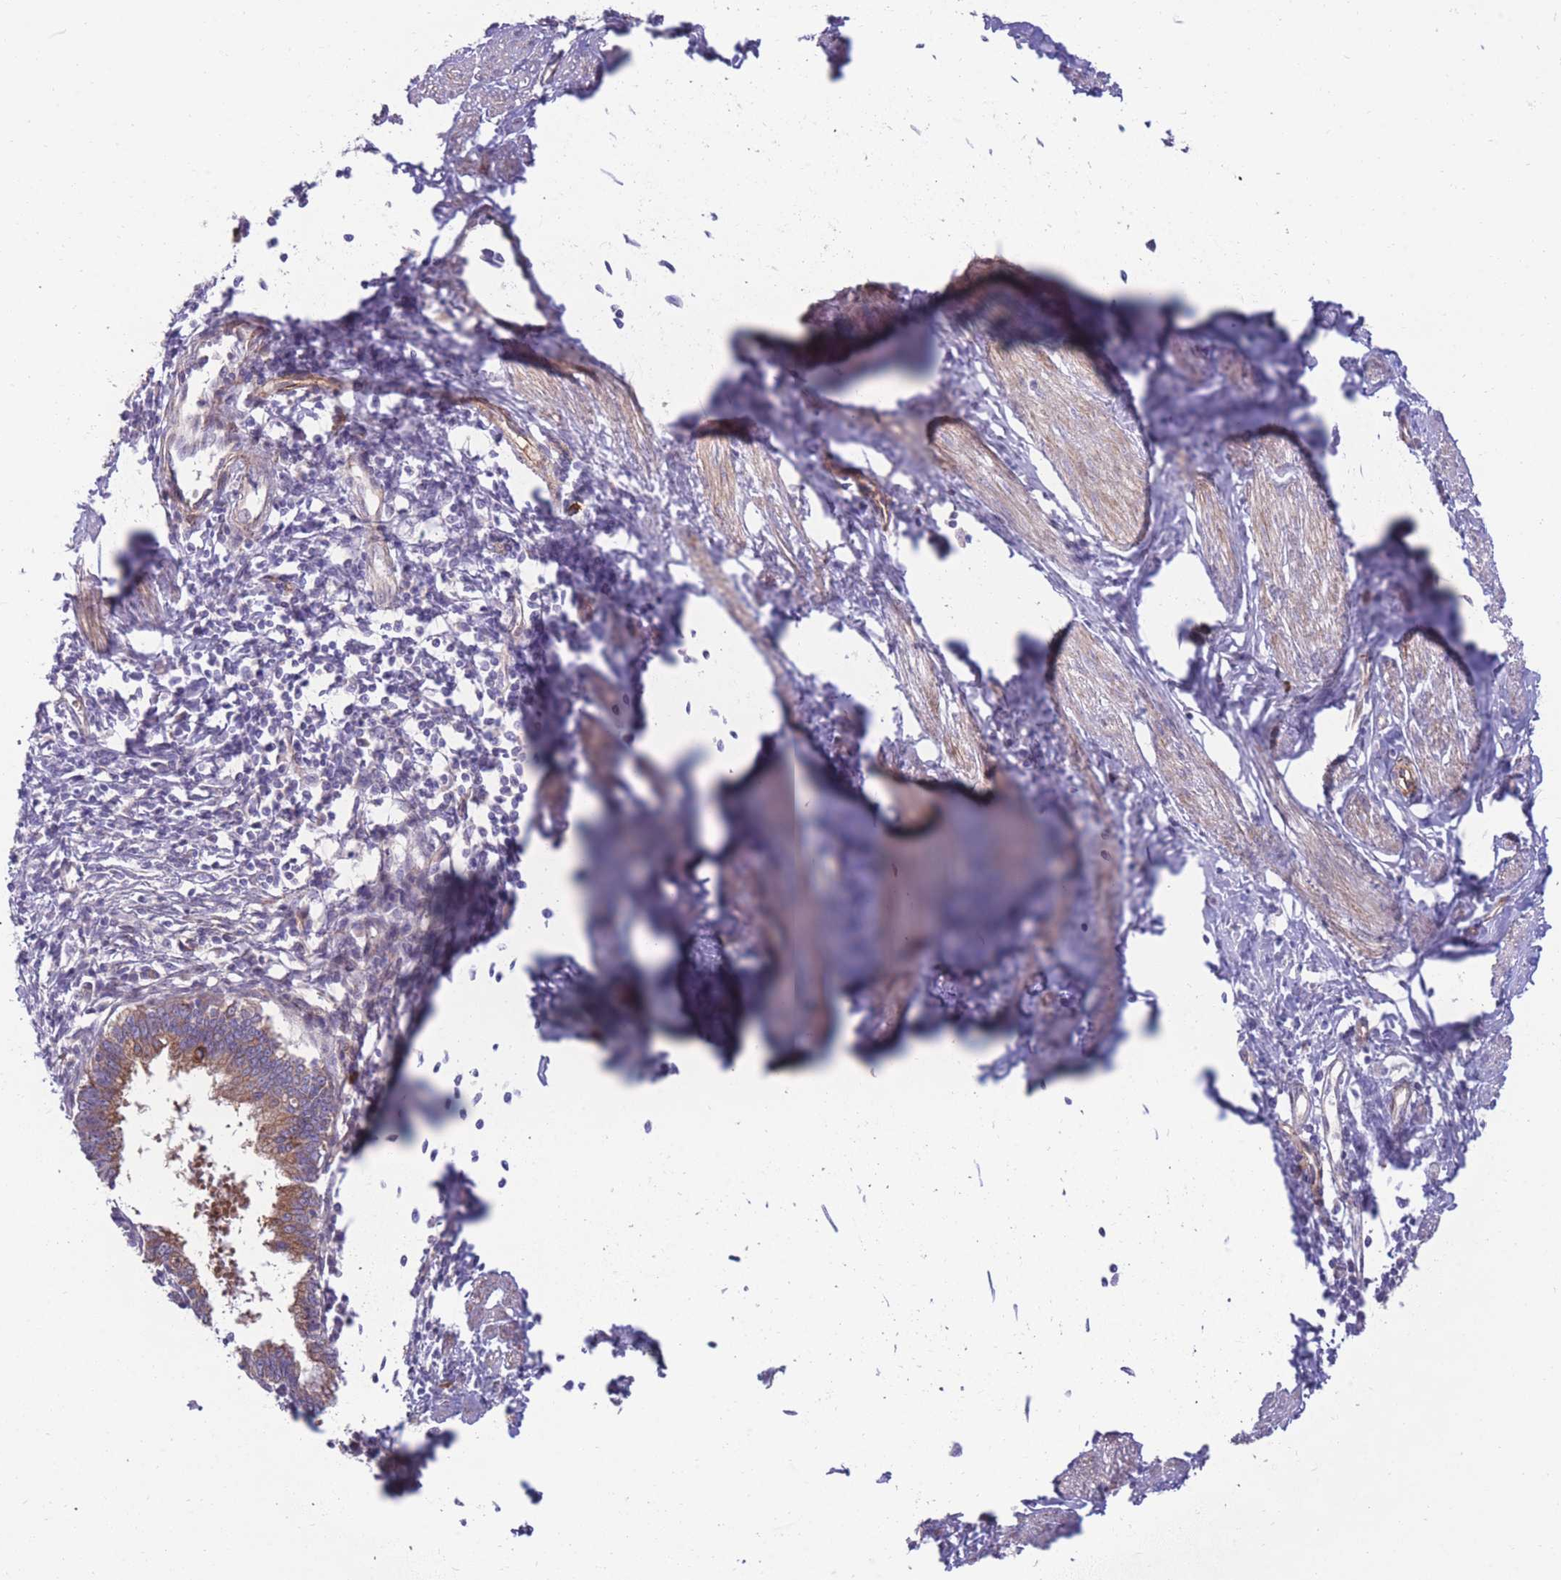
{"staining": {"intensity": "moderate", "quantity": ">75%", "location": "cytoplasmic/membranous"}, "tissue": "cervical cancer", "cell_type": "Tumor cells", "image_type": "cancer", "snomed": [{"axis": "morphology", "description": "Adenocarcinoma, NOS"}, {"axis": "topography", "description": "Cervix"}], "caption": "IHC histopathology image of neoplastic tissue: cervical cancer (adenocarcinoma) stained using IHC reveals medium levels of moderate protein expression localized specifically in the cytoplasmic/membranous of tumor cells, appearing as a cytoplasmic/membranous brown color.", "gene": "RGS11", "patient": {"sex": "female", "age": 36}}